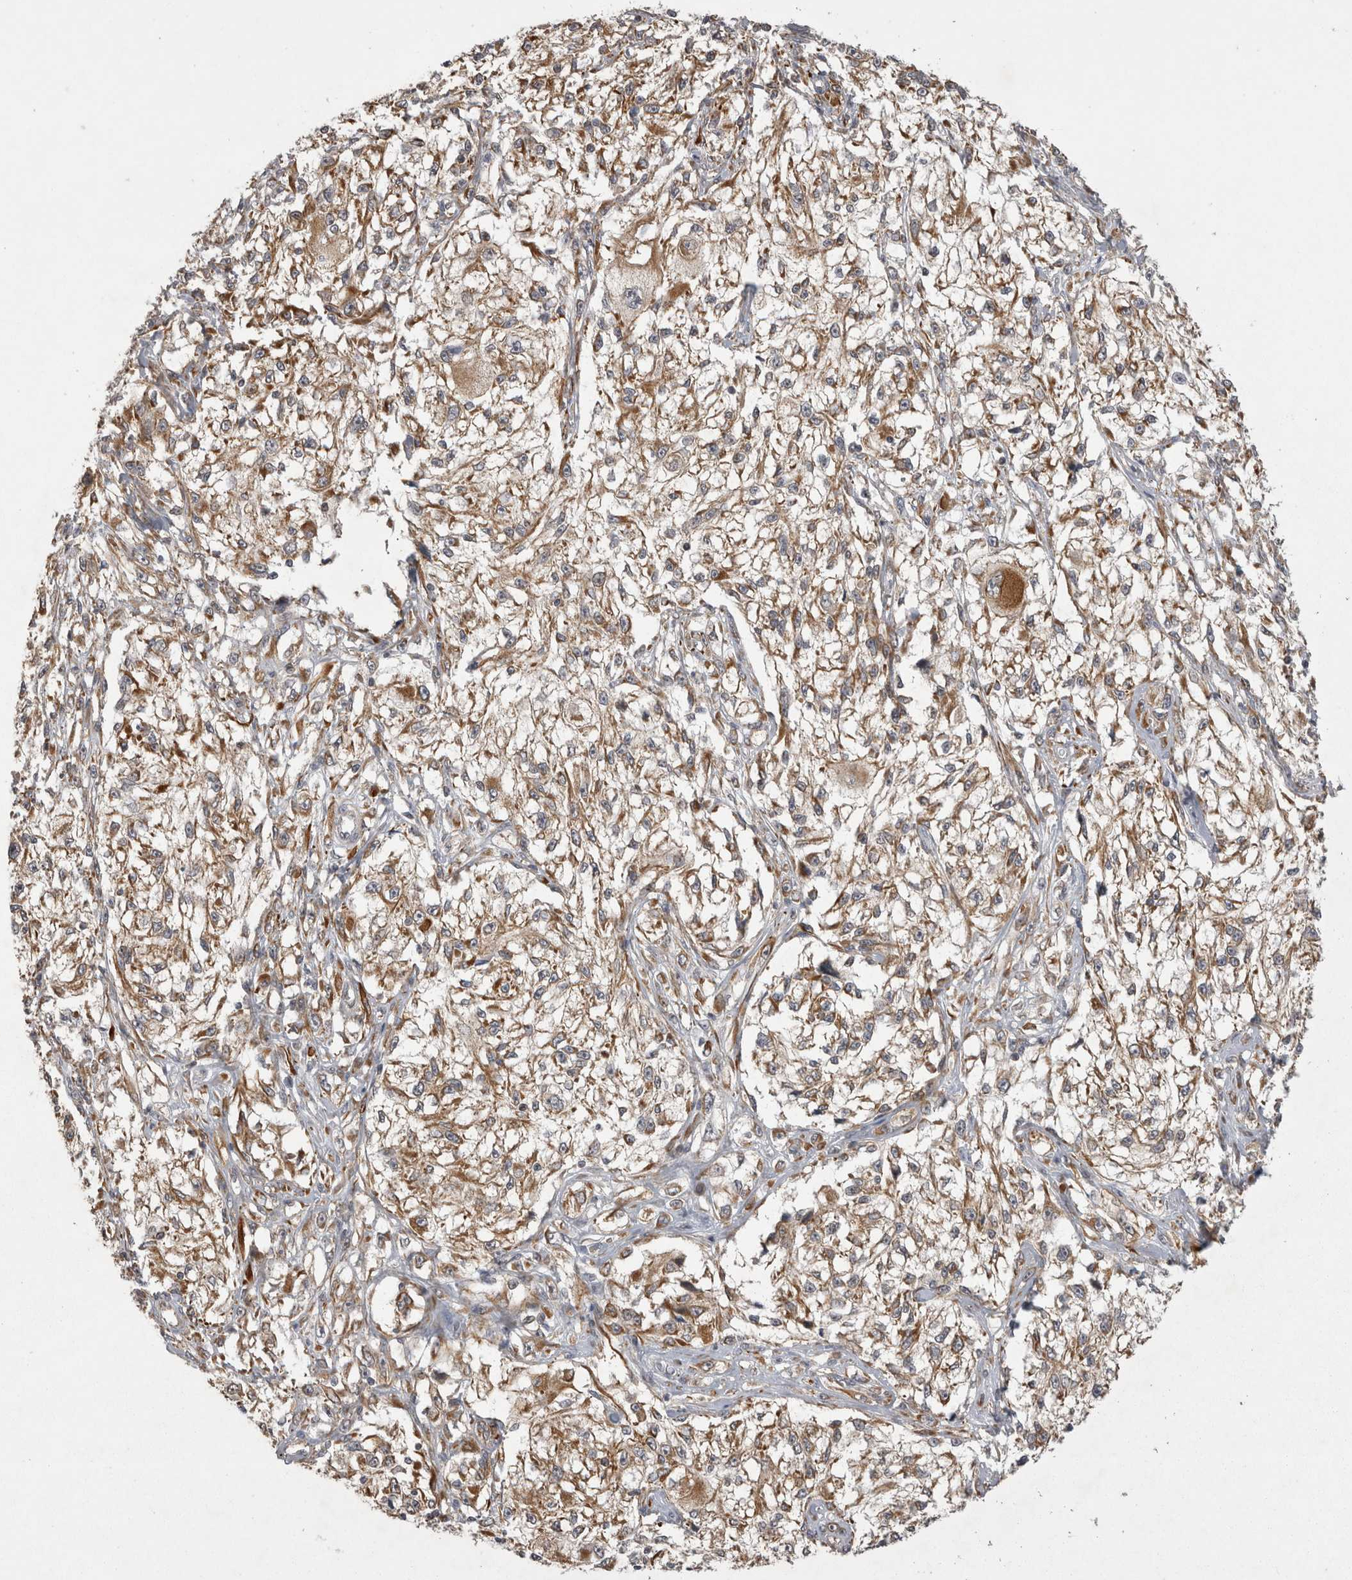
{"staining": {"intensity": "moderate", "quantity": ">75%", "location": "cytoplasmic/membranous"}, "tissue": "melanoma", "cell_type": "Tumor cells", "image_type": "cancer", "snomed": [{"axis": "morphology", "description": "Malignant melanoma, NOS"}, {"axis": "topography", "description": "Skin of head"}], "caption": "Immunohistochemical staining of human malignant melanoma reveals moderate cytoplasmic/membranous protein positivity in approximately >75% of tumor cells. (IHC, brightfield microscopy, high magnification).", "gene": "TSPOAP1", "patient": {"sex": "male", "age": 83}}